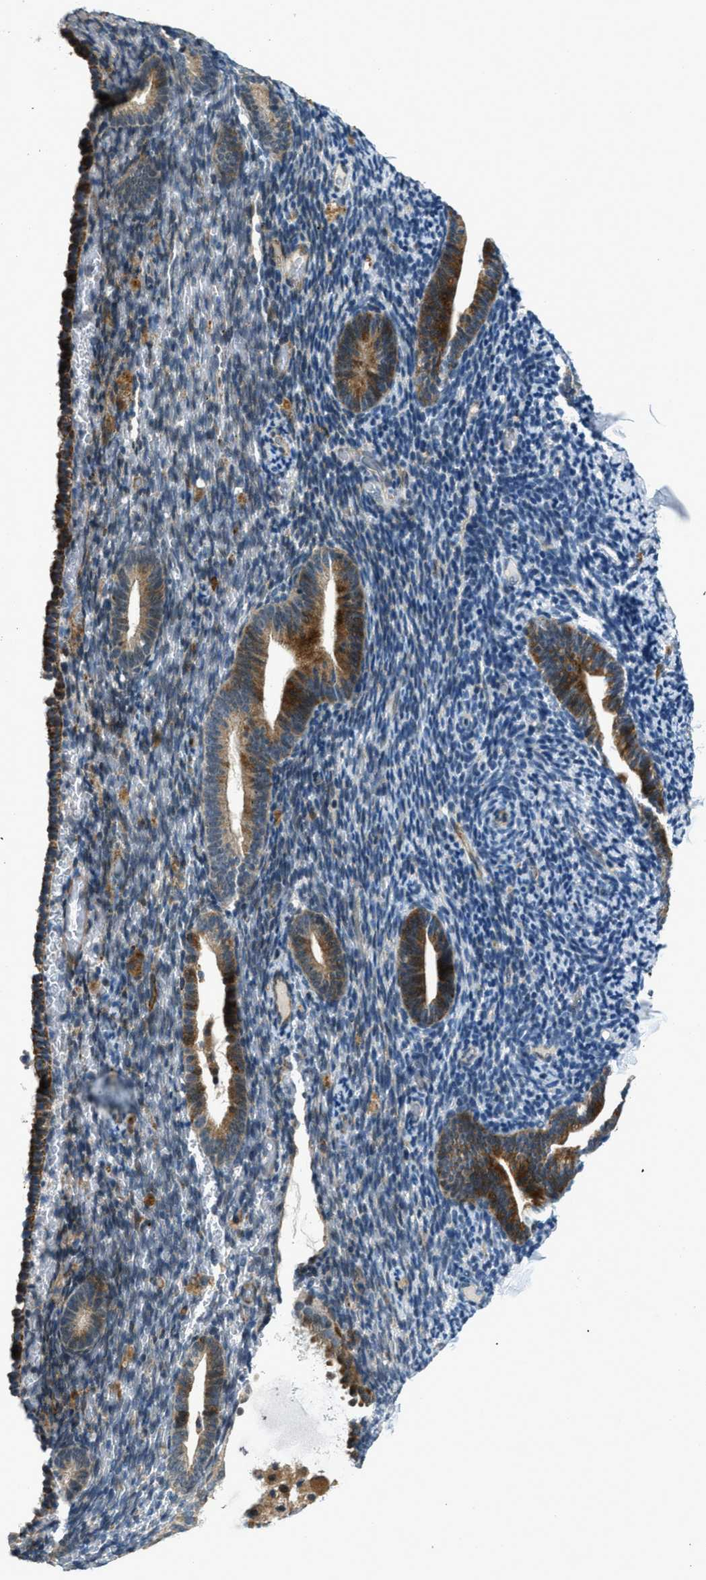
{"staining": {"intensity": "weak", "quantity": "<25%", "location": "cytoplasmic/membranous"}, "tissue": "endometrium", "cell_type": "Cells in endometrial stroma", "image_type": "normal", "snomed": [{"axis": "morphology", "description": "Normal tissue, NOS"}, {"axis": "topography", "description": "Endometrium"}], "caption": "Histopathology image shows no protein positivity in cells in endometrial stroma of unremarkable endometrium.", "gene": "HERC2", "patient": {"sex": "female", "age": 51}}